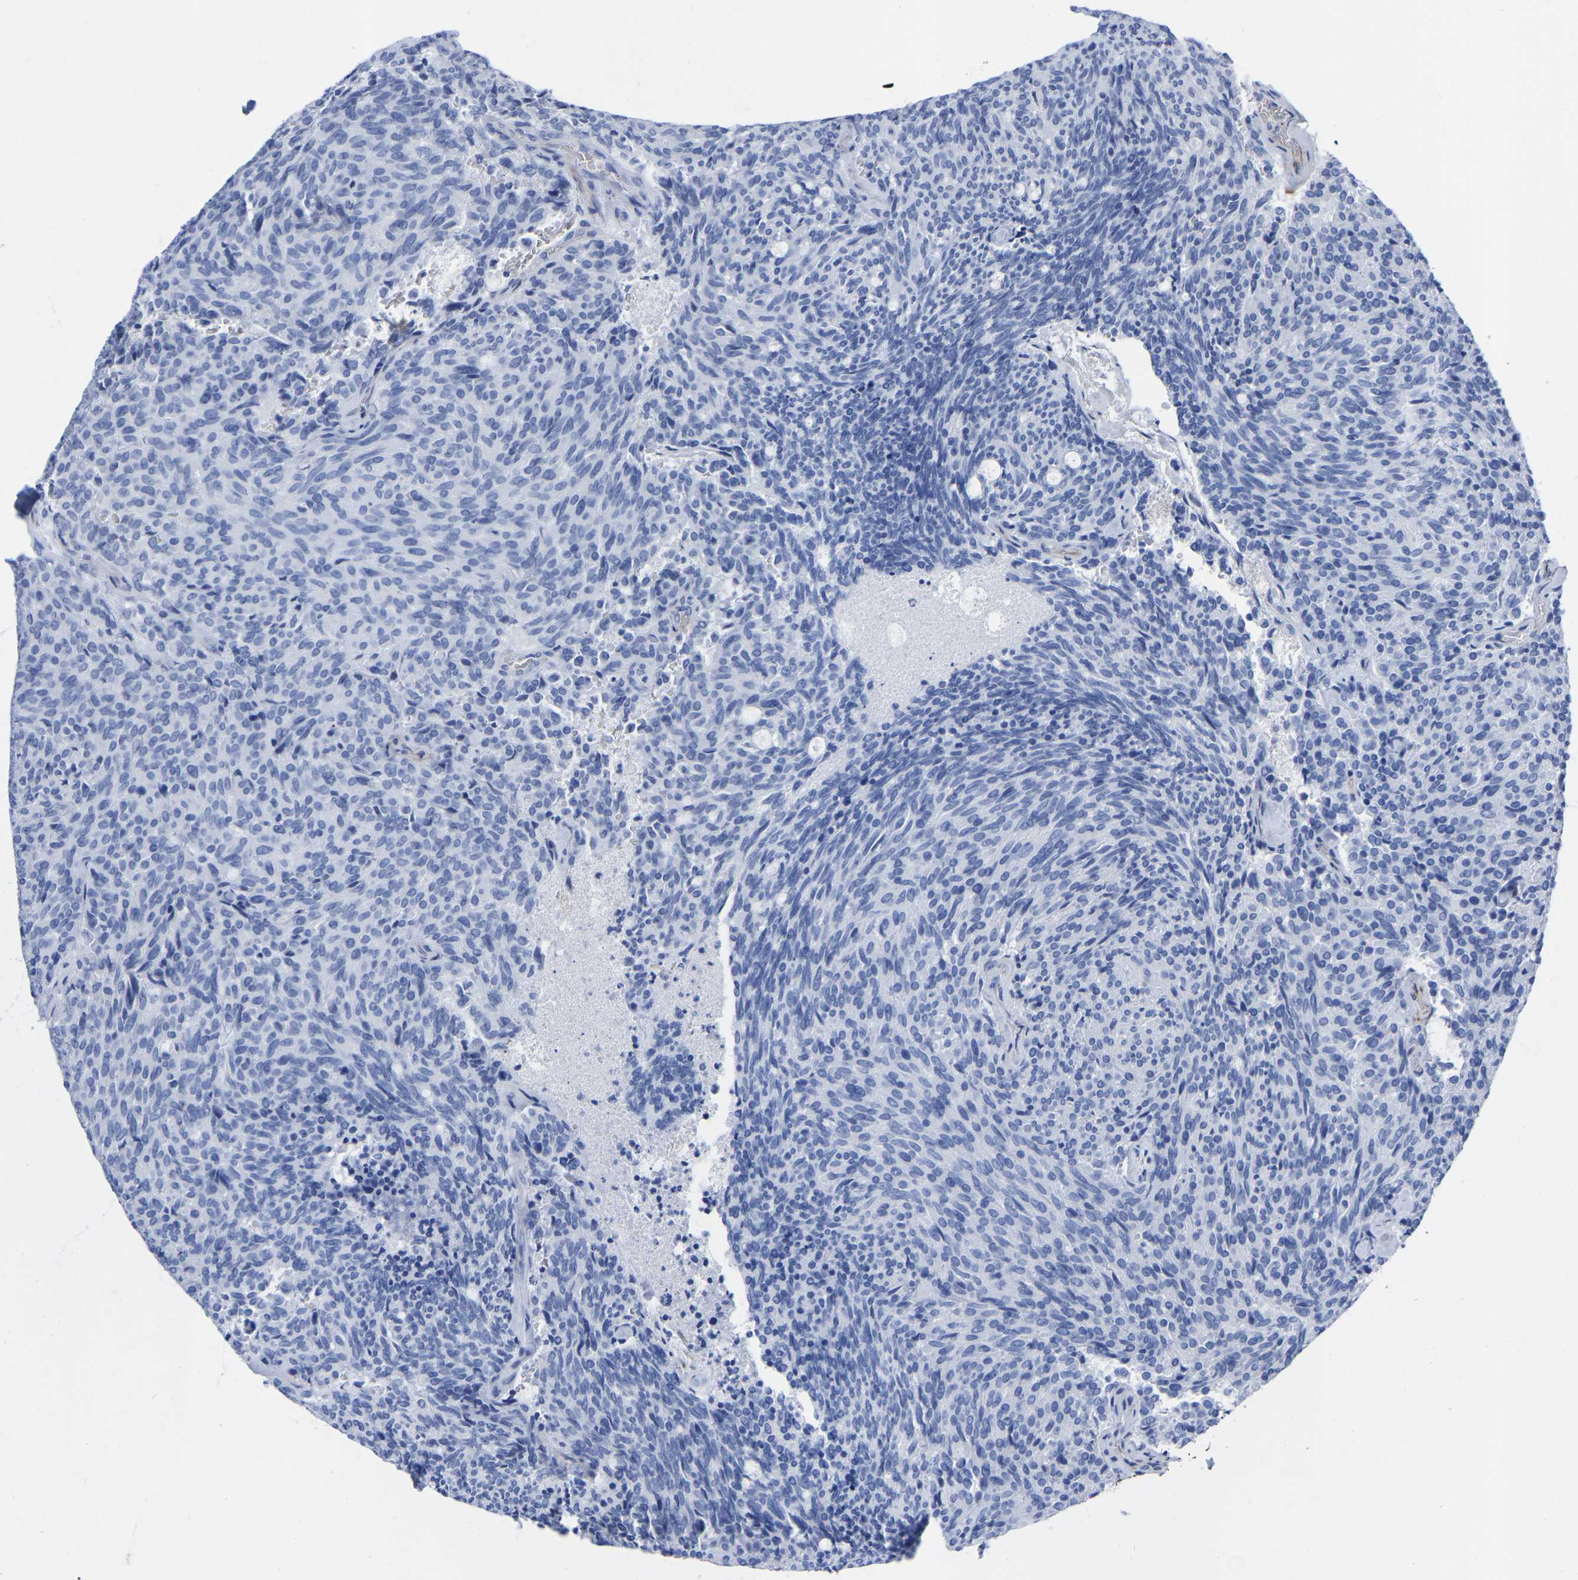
{"staining": {"intensity": "negative", "quantity": "none", "location": "none"}, "tissue": "carcinoid", "cell_type": "Tumor cells", "image_type": "cancer", "snomed": [{"axis": "morphology", "description": "Carcinoid, malignant, NOS"}, {"axis": "topography", "description": "Pancreas"}], "caption": "IHC histopathology image of neoplastic tissue: malignant carcinoid stained with DAB (3,3'-diaminobenzidine) displays no significant protein staining in tumor cells.", "gene": "HAPLN1", "patient": {"sex": "female", "age": 54}}